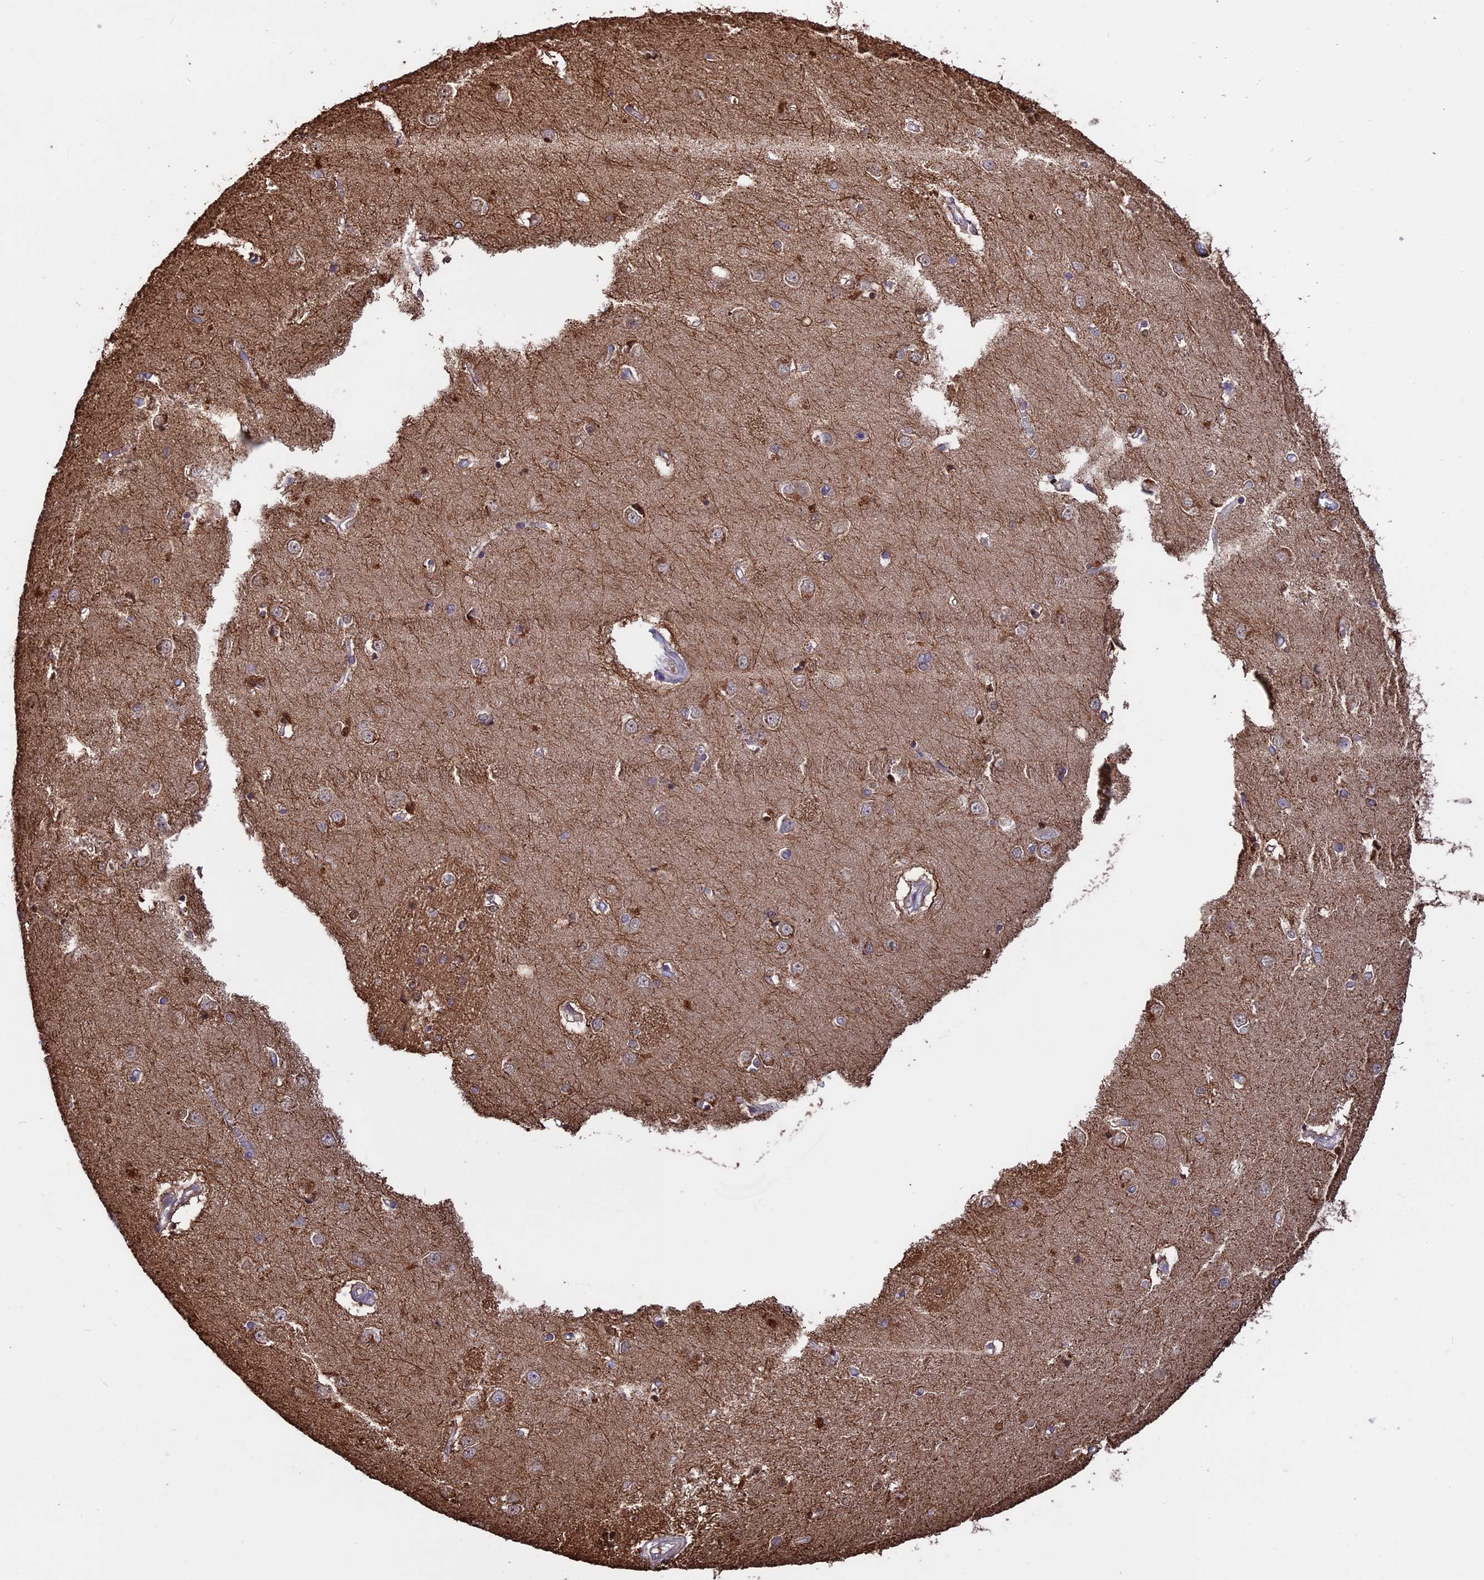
{"staining": {"intensity": "moderate", "quantity": "<25%", "location": "cytoplasmic/membranous"}, "tissue": "caudate", "cell_type": "Glial cells", "image_type": "normal", "snomed": [{"axis": "morphology", "description": "Normal tissue, NOS"}, {"axis": "topography", "description": "Lateral ventricle wall"}], "caption": "Protein staining exhibits moderate cytoplasmic/membranous expression in approximately <25% of glial cells in benign caudate.", "gene": "VWA3A", "patient": {"sex": "male", "age": 37}}